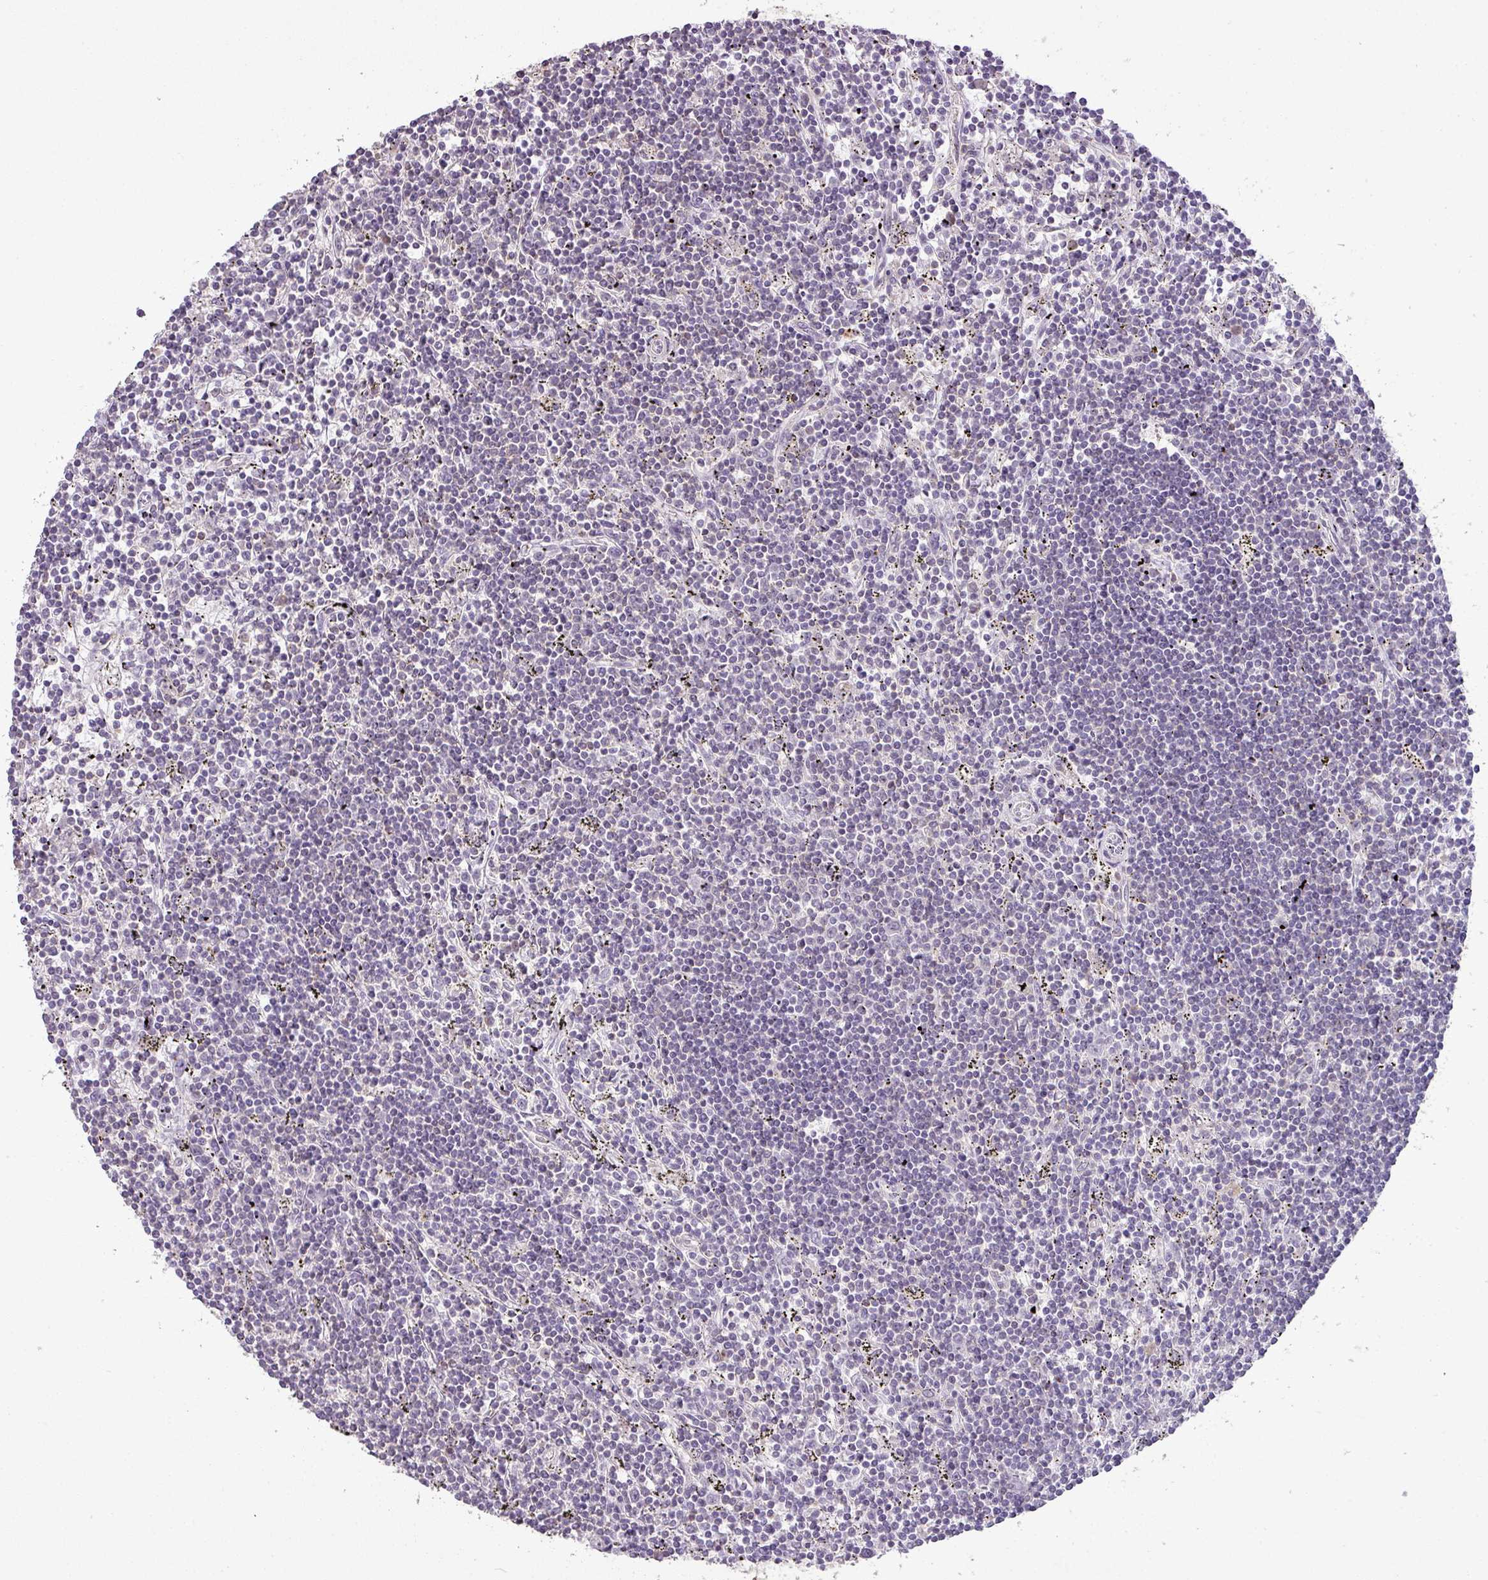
{"staining": {"intensity": "negative", "quantity": "none", "location": "none"}, "tissue": "lymphoma", "cell_type": "Tumor cells", "image_type": "cancer", "snomed": [{"axis": "morphology", "description": "Malignant lymphoma, non-Hodgkin's type, Low grade"}, {"axis": "topography", "description": "Spleen"}], "caption": "Histopathology image shows no protein expression in tumor cells of malignant lymphoma, non-Hodgkin's type (low-grade) tissue. Brightfield microscopy of immunohistochemistry stained with DAB (brown) and hematoxylin (blue), captured at high magnification.", "gene": "LY9", "patient": {"sex": "male", "age": 76}}